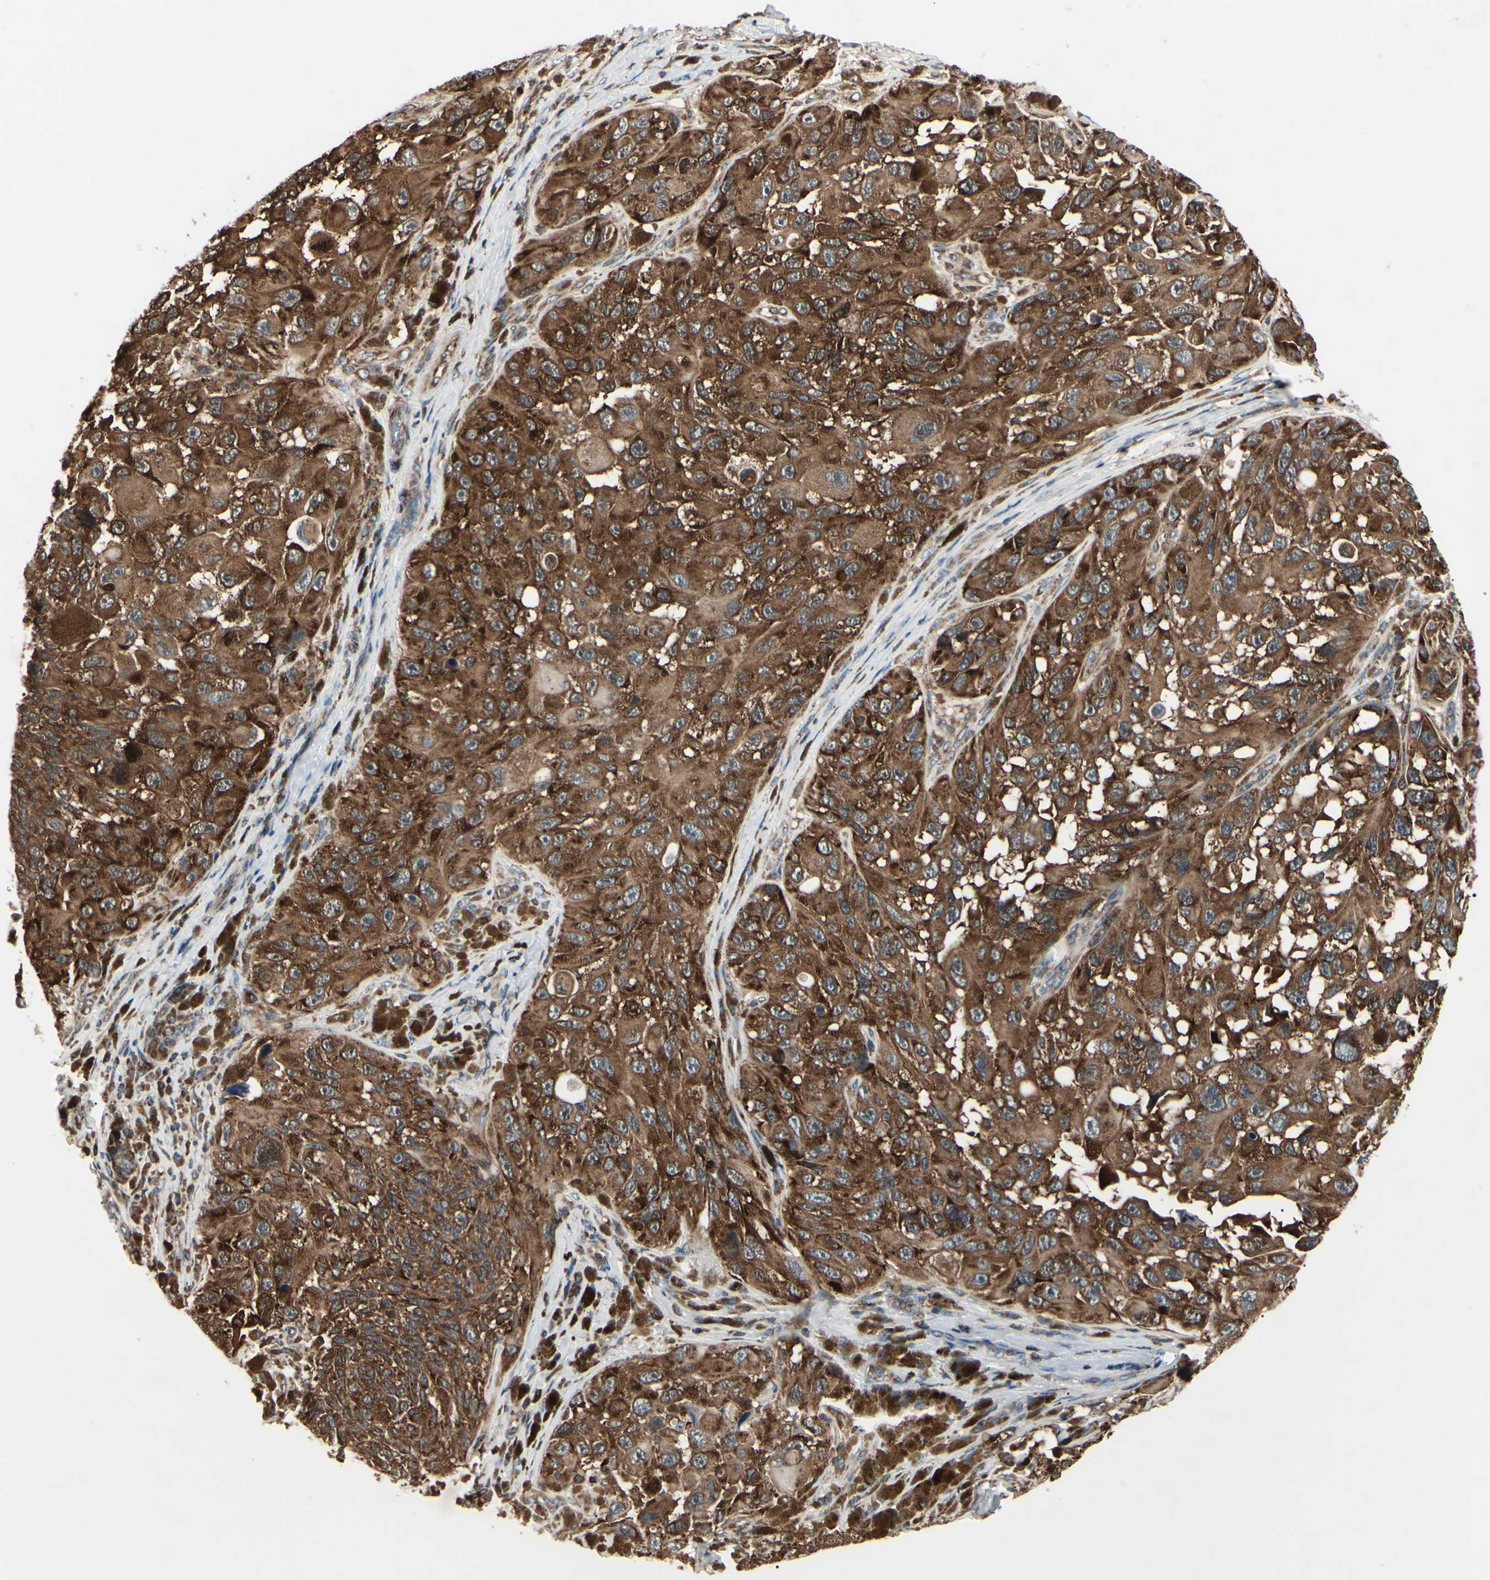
{"staining": {"intensity": "strong", "quantity": ">75%", "location": "cytoplasmic/membranous,nuclear"}, "tissue": "melanoma", "cell_type": "Tumor cells", "image_type": "cancer", "snomed": [{"axis": "morphology", "description": "Malignant melanoma, NOS"}, {"axis": "topography", "description": "Skin"}], "caption": "Protein expression by immunohistochemistry demonstrates strong cytoplasmic/membranous and nuclear expression in about >75% of tumor cells in melanoma.", "gene": "MAPRE1", "patient": {"sex": "female", "age": 73}}